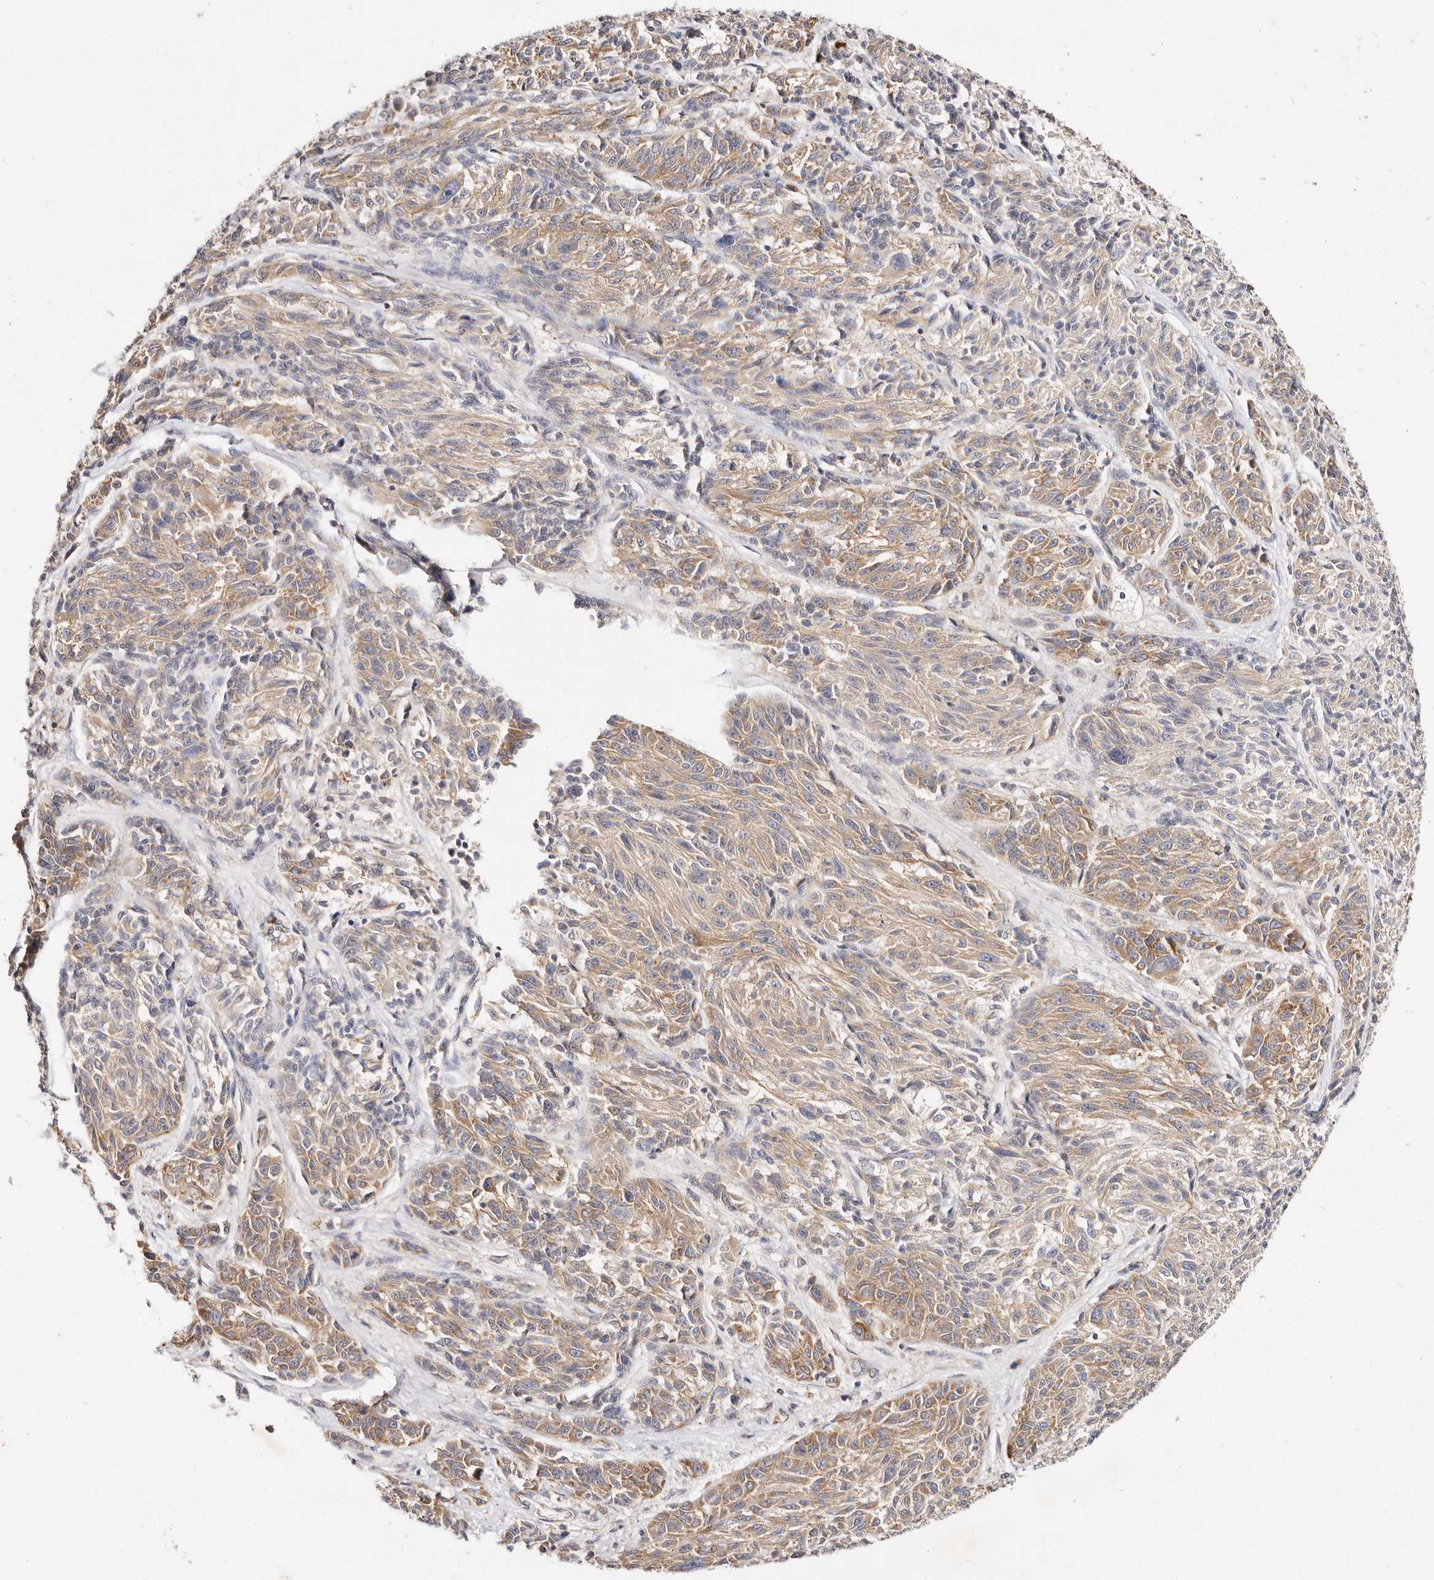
{"staining": {"intensity": "moderate", "quantity": ">75%", "location": "cytoplasmic/membranous"}, "tissue": "melanoma", "cell_type": "Tumor cells", "image_type": "cancer", "snomed": [{"axis": "morphology", "description": "Malignant melanoma, NOS"}, {"axis": "topography", "description": "Skin"}], "caption": "Tumor cells exhibit medium levels of moderate cytoplasmic/membranous staining in about >75% of cells in human malignant melanoma.", "gene": "GNA13", "patient": {"sex": "male", "age": 53}}